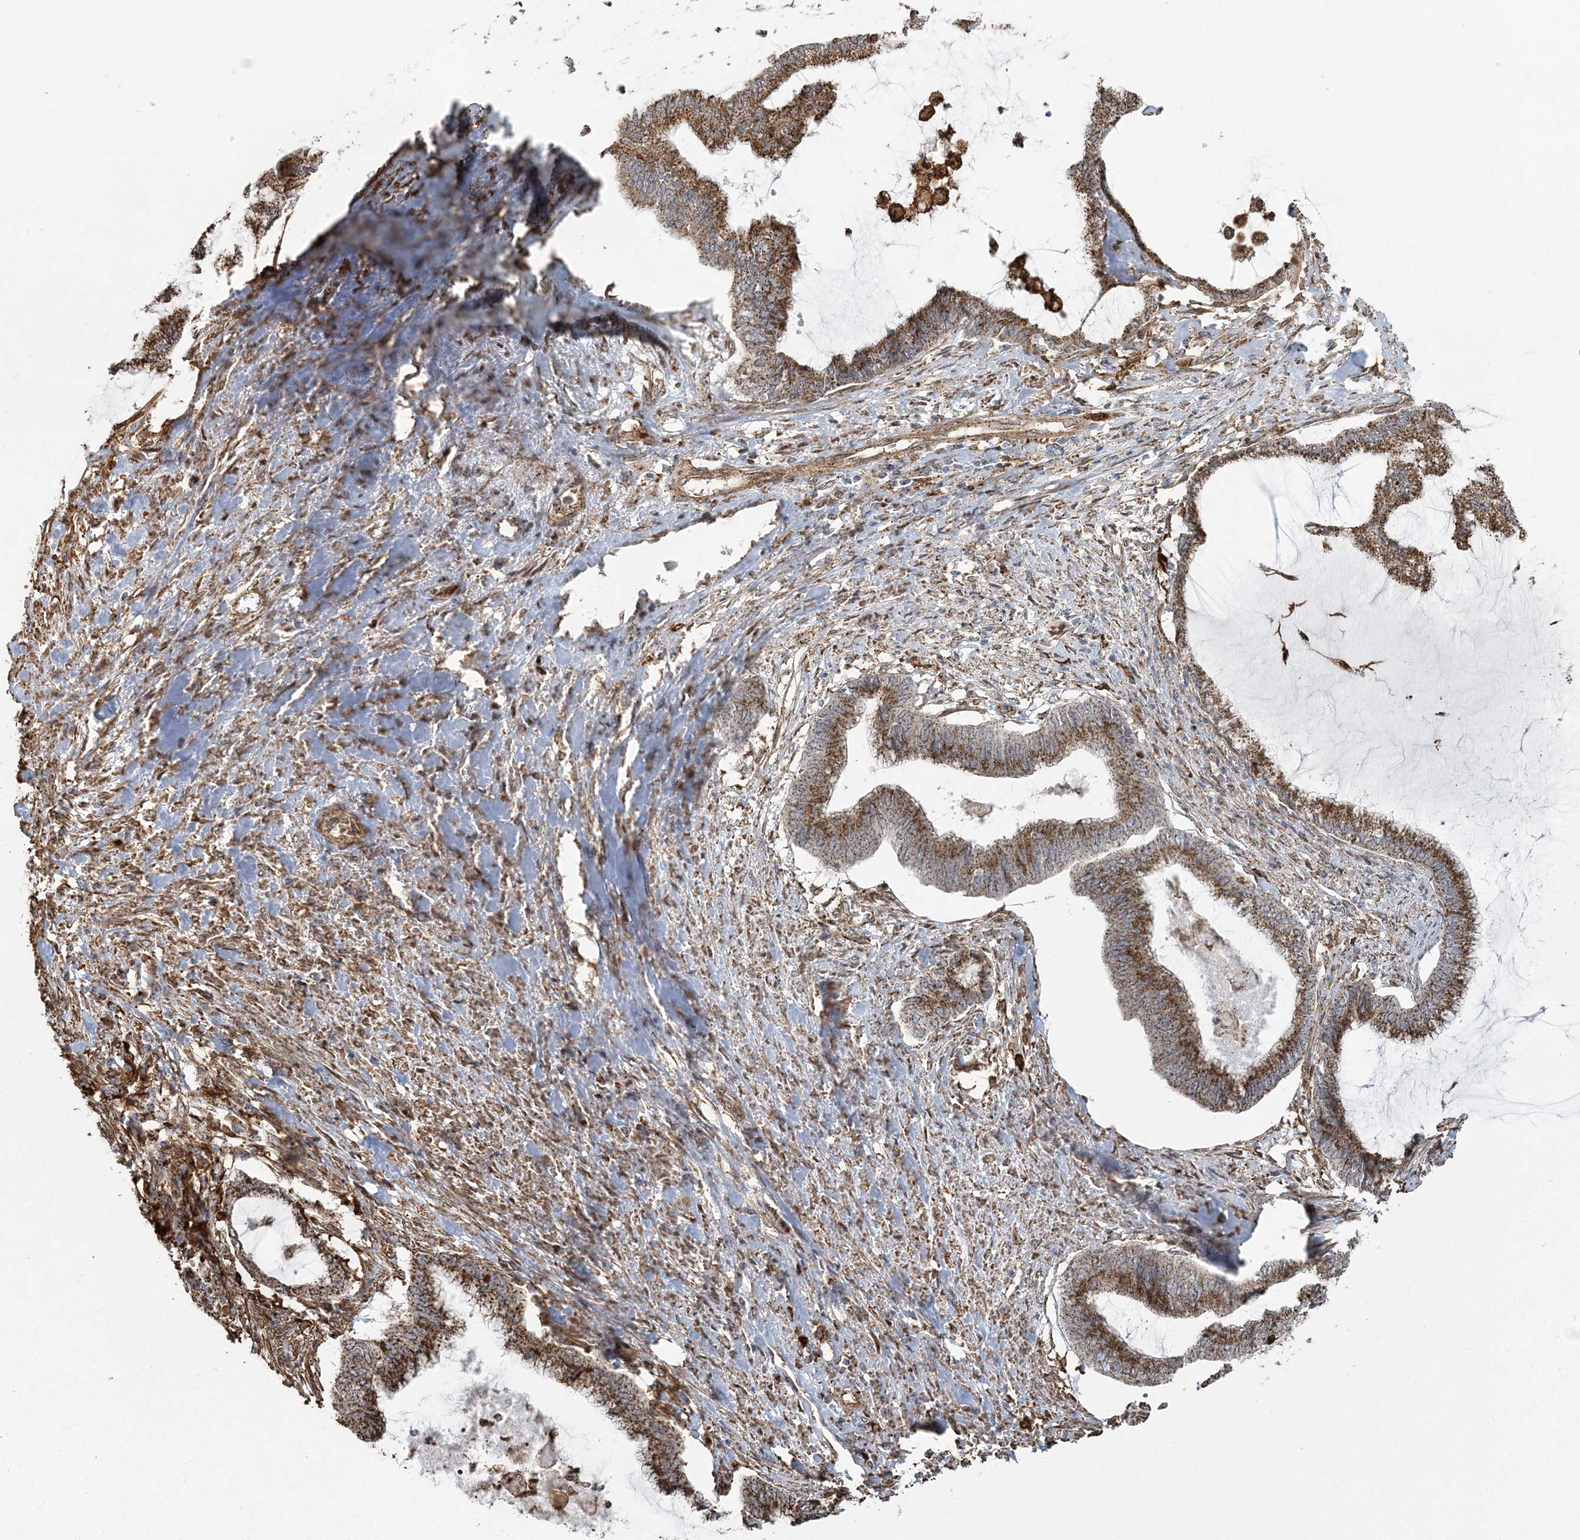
{"staining": {"intensity": "strong", "quantity": ">75%", "location": "cytoplasmic/membranous"}, "tissue": "endometrial cancer", "cell_type": "Tumor cells", "image_type": "cancer", "snomed": [{"axis": "morphology", "description": "Adenocarcinoma, NOS"}, {"axis": "topography", "description": "Endometrium"}], "caption": "Strong cytoplasmic/membranous protein staining is identified in approximately >75% of tumor cells in endometrial cancer (adenocarcinoma).", "gene": "TRAF3IP2", "patient": {"sex": "female", "age": 86}}